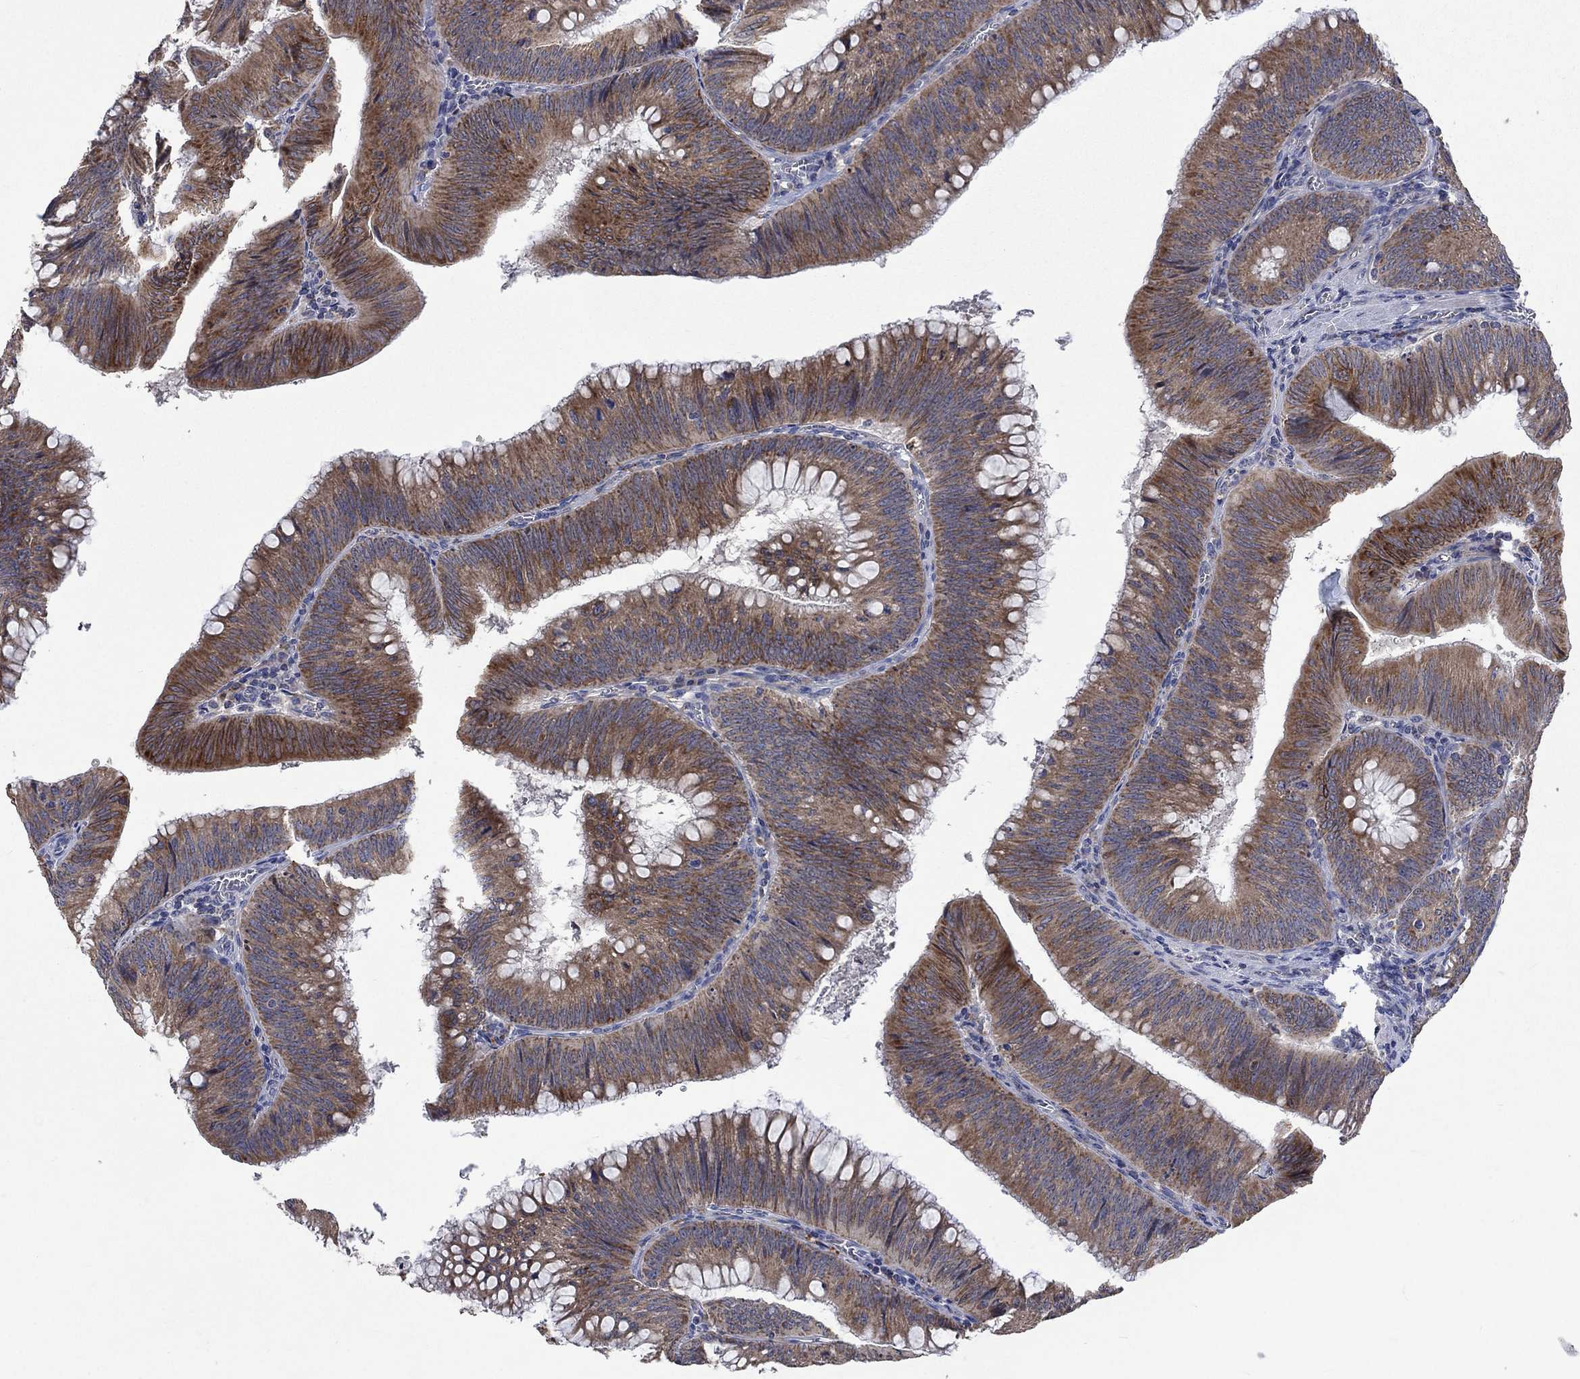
{"staining": {"intensity": "moderate", "quantity": ">75%", "location": "cytoplasmic/membranous"}, "tissue": "colorectal cancer", "cell_type": "Tumor cells", "image_type": "cancer", "snomed": [{"axis": "morphology", "description": "Adenocarcinoma, NOS"}, {"axis": "topography", "description": "Rectum"}], "caption": "Tumor cells reveal medium levels of moderate cytoplasmic/membranous expression in approximately >75% of cells in colorectal cancer. The protein is shown in brown color, while the nuclei are stained blue.", "gene": "UGT8", "patient": {"sex": "female", "age": 72}}